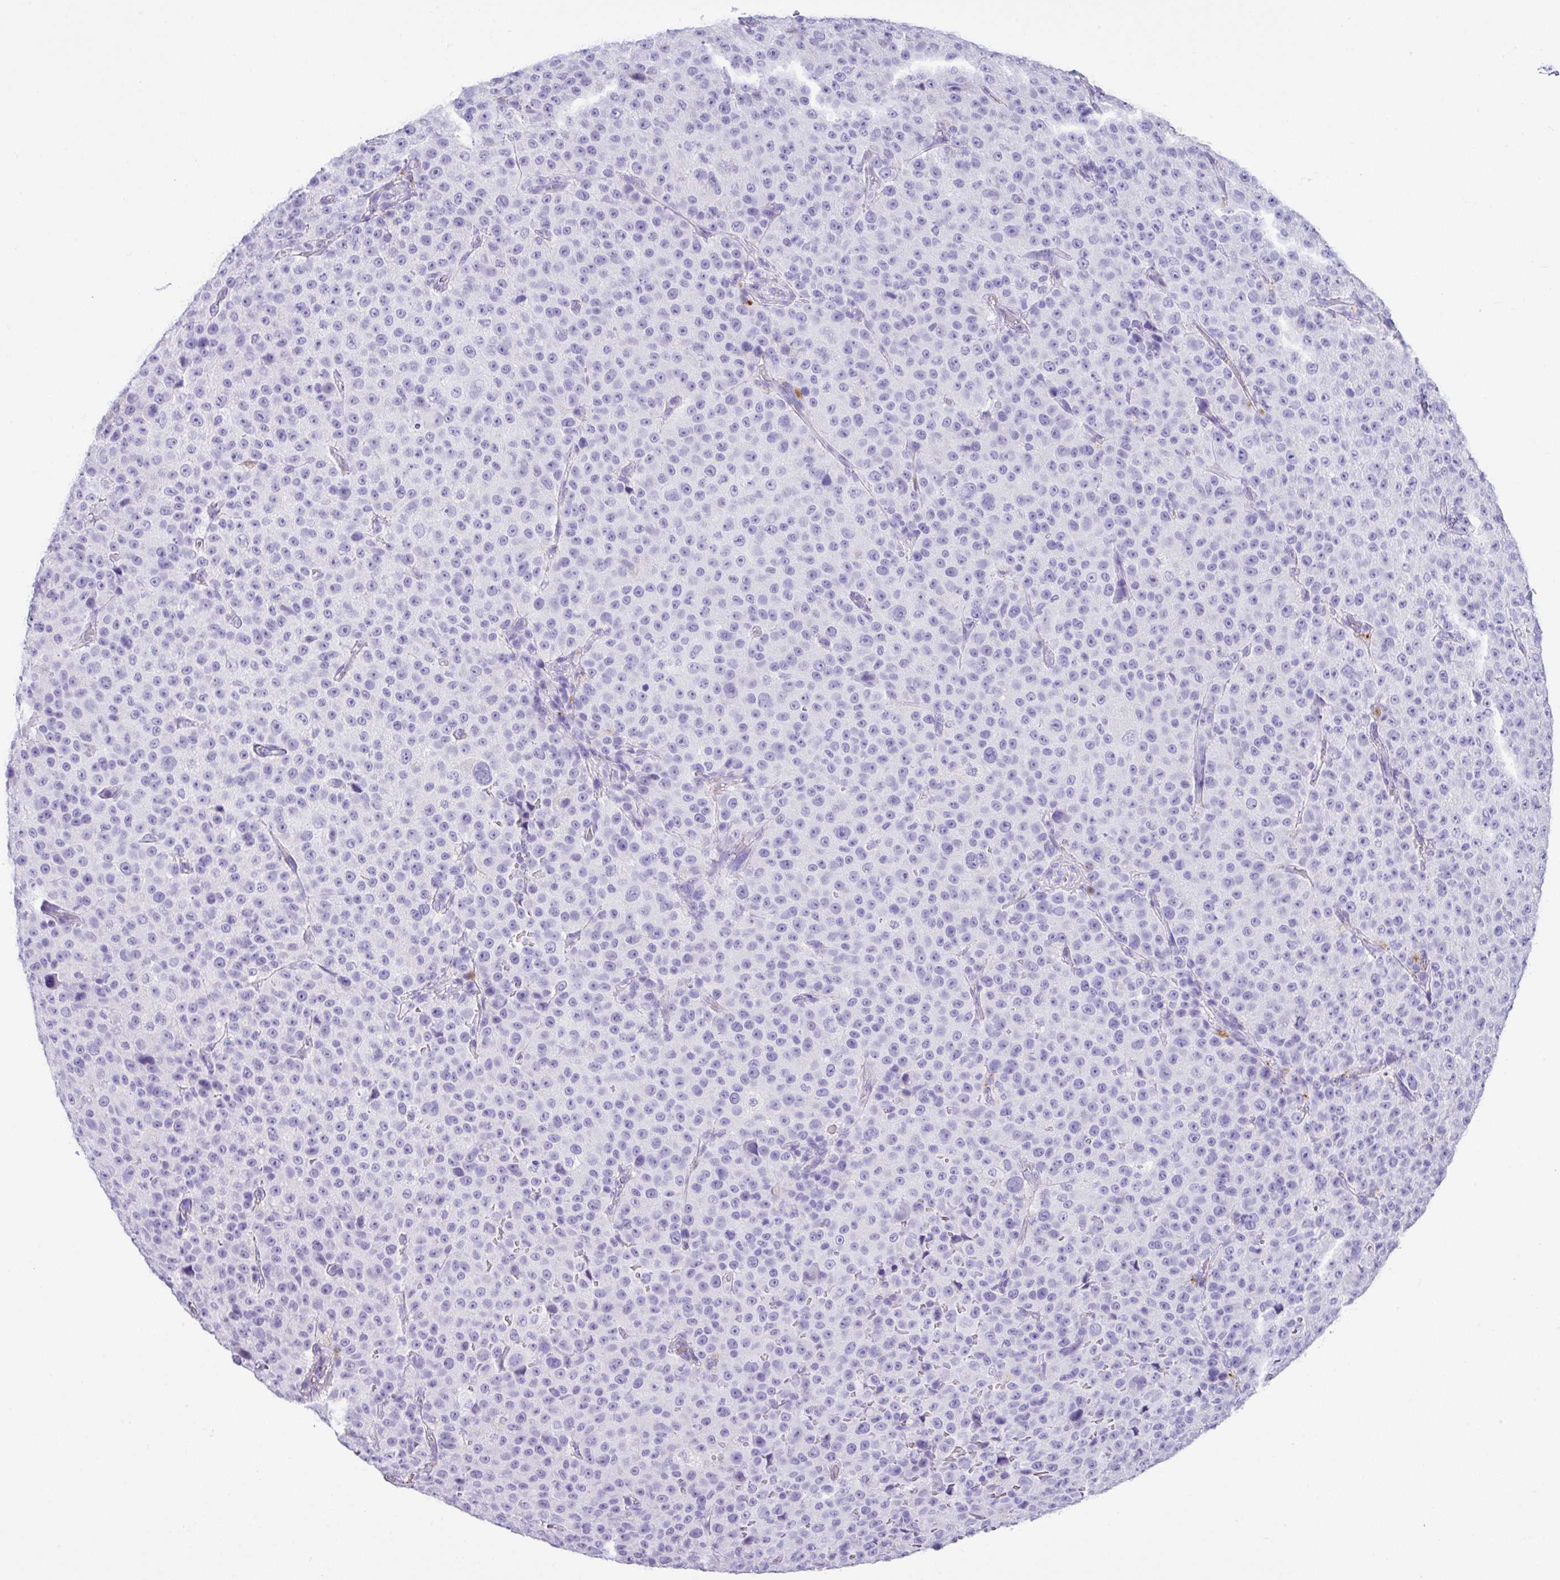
{"staining": {"intensity": "negative", "quantity": "none", "location": "none"}, "tissue": "melanoma", "cell_type": "Tumor cells", "image_type": "cancer", "snomed": [{"axis": "morphology", "description": "Malignant melanoma, Metastatic site"}, {"axis": "topography", "description": "Skin"}, {"axis": "topography", "description": "Lymph node"}], "caption": "Melanoma was stained to show a protein in brown. There is no significant positivity in tumor cells.", "gene": "ZG16", "patient": {"sex": "male", "age": 66}}